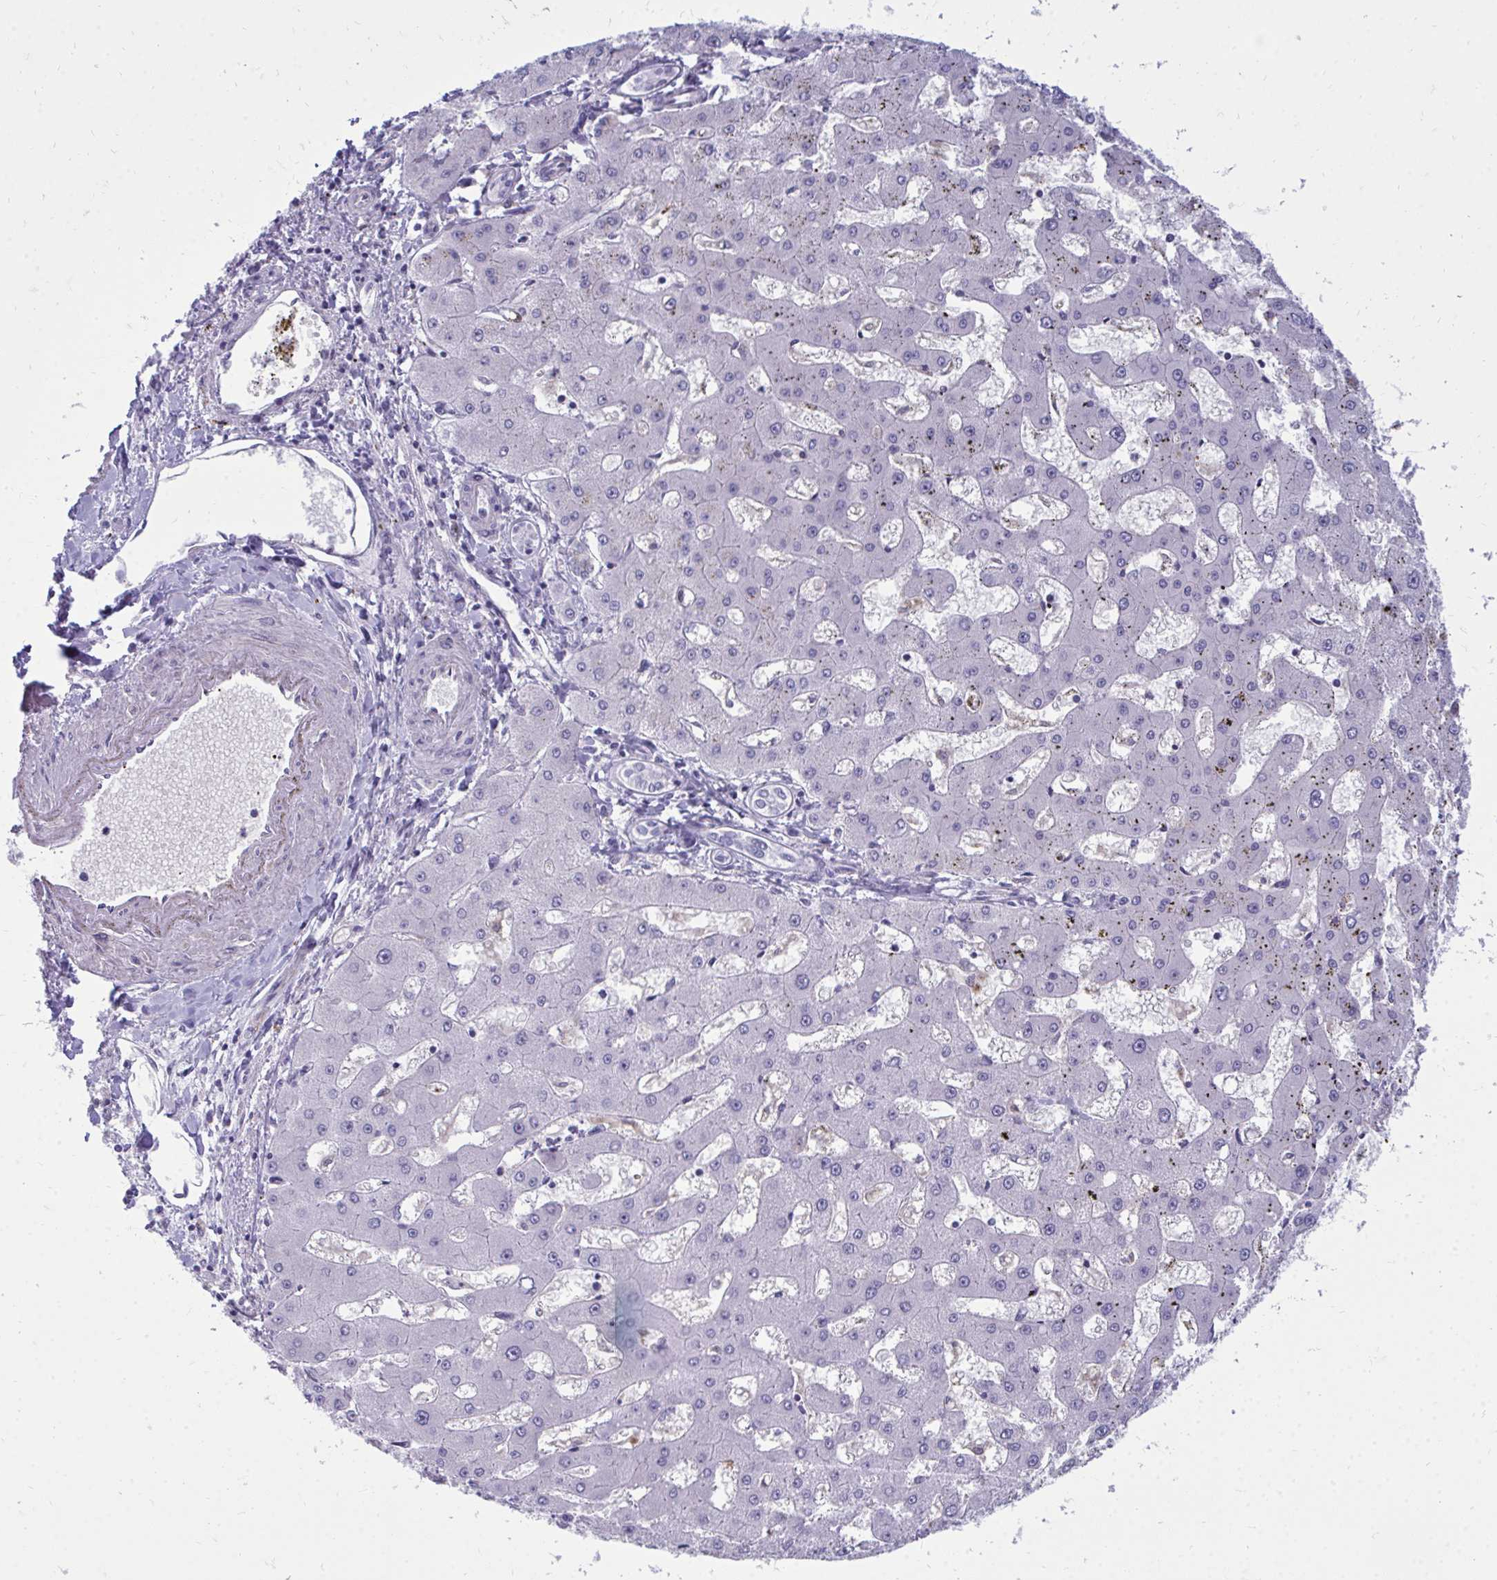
{"staining": {"intensity": "negative", "quantity": "none", "location": "none"}, "tissue": "liver cancer", "cell_type": "Tumor cells", "image_type": "cancer", "snomed": [{"axis": "morphology", "description": "Carcinoma, Hepatocellular, NOS"}, {"axis": "topography", "description": "Liver"}], "caption": "DAB immunohistochemical staining of hepatocellular carcinoma (liver) demonstrates no significant expression in tumor cells.", "gene": "FABP3", "patient": {"sex": "male", "age": 67}}